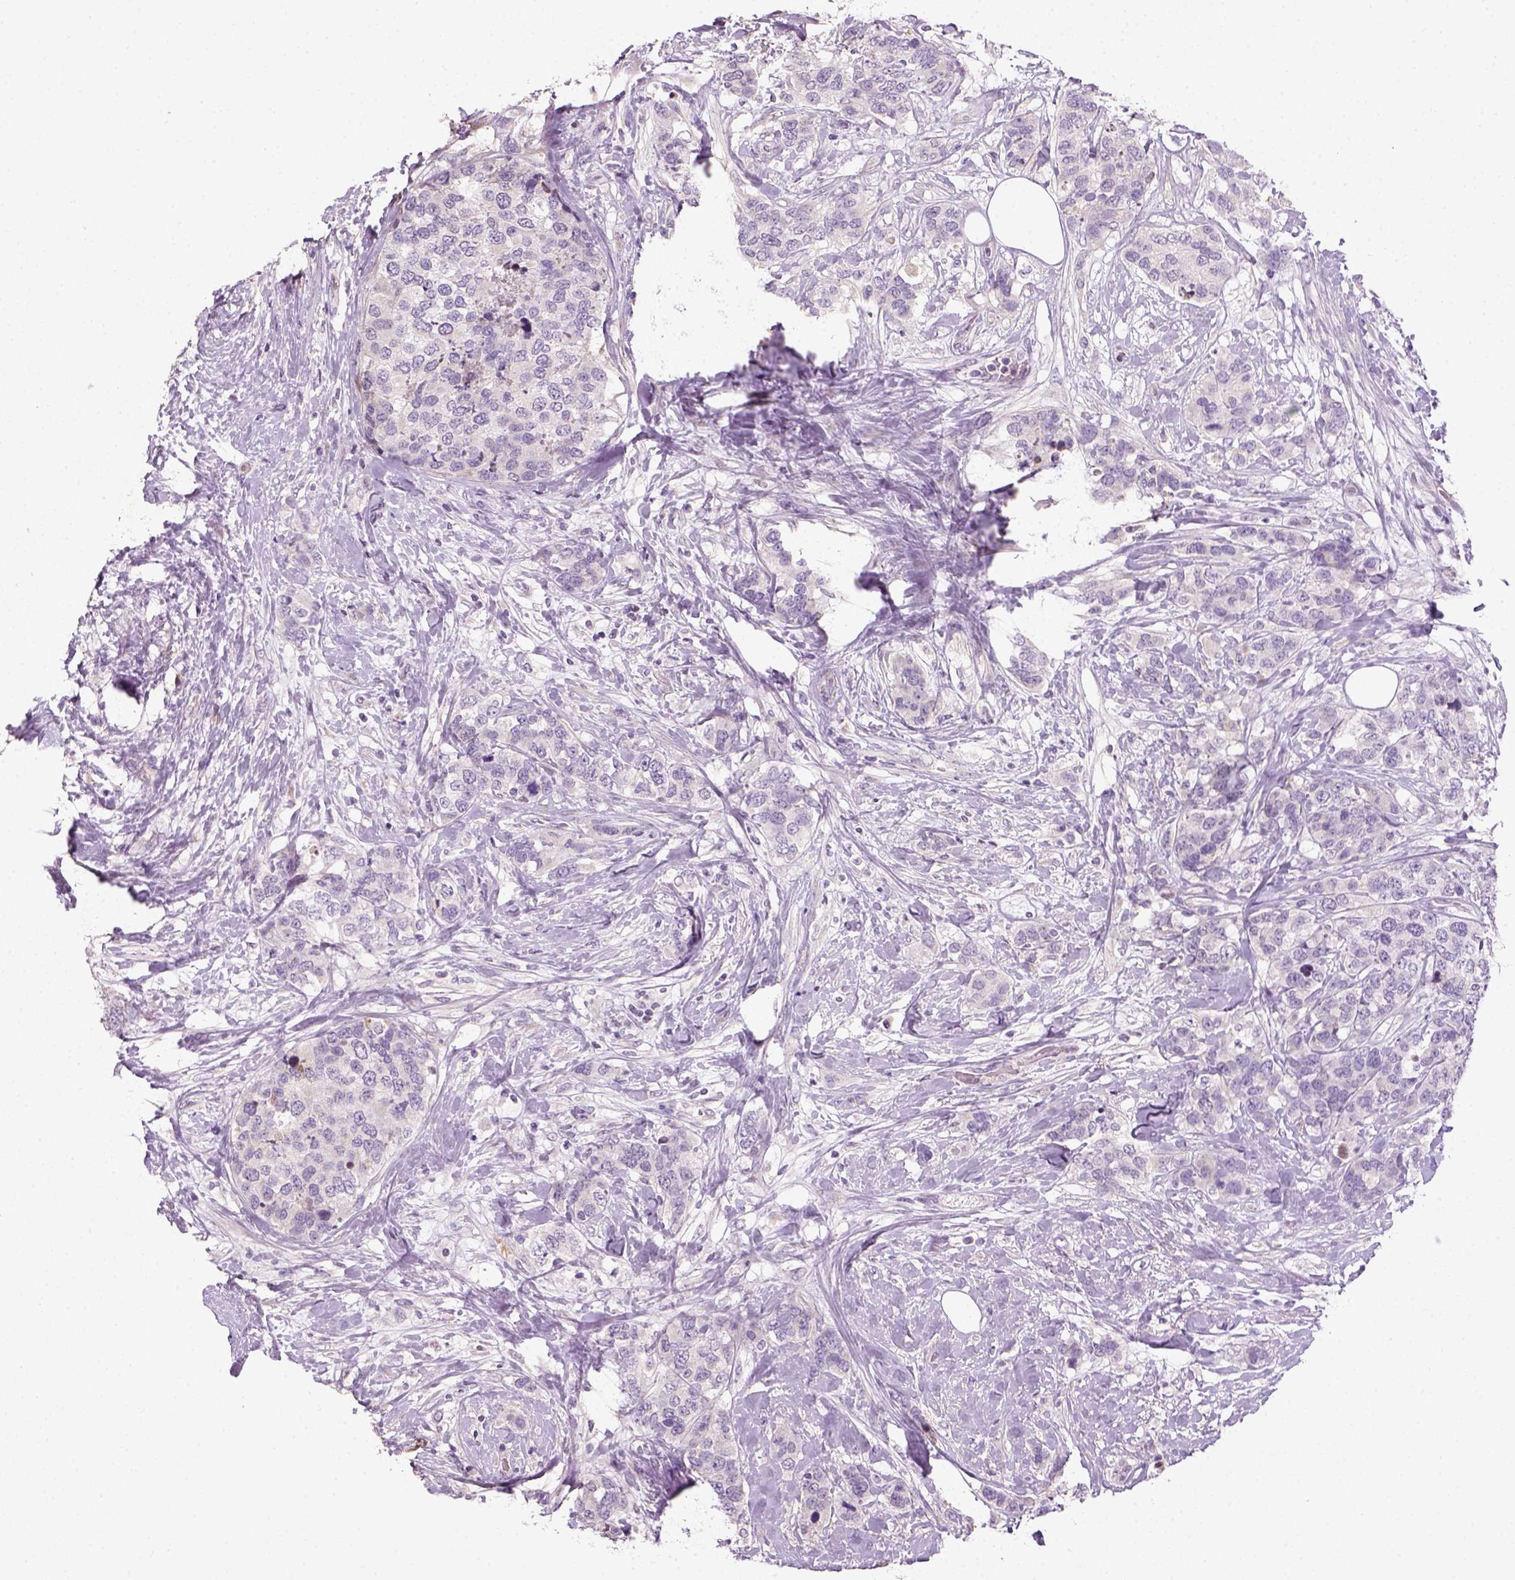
{"staining": {"intensity": "negative", "quantity": "none", "location": "none"}, "tissue": "breast cancer", "cell_type": "Tumor cells", "image_type": "cancer", "snomed": [{"axis": "morphology", "description": "Lobular carcinoma"}, {"axis": "topography", "description": "Breast"}], "caption": "Protein analysis of lobular carcinoma (breast) displays no significant expression in tumor cells.", "gene": "NUDT6", "patient": {"sex": "female", "age": 59}}